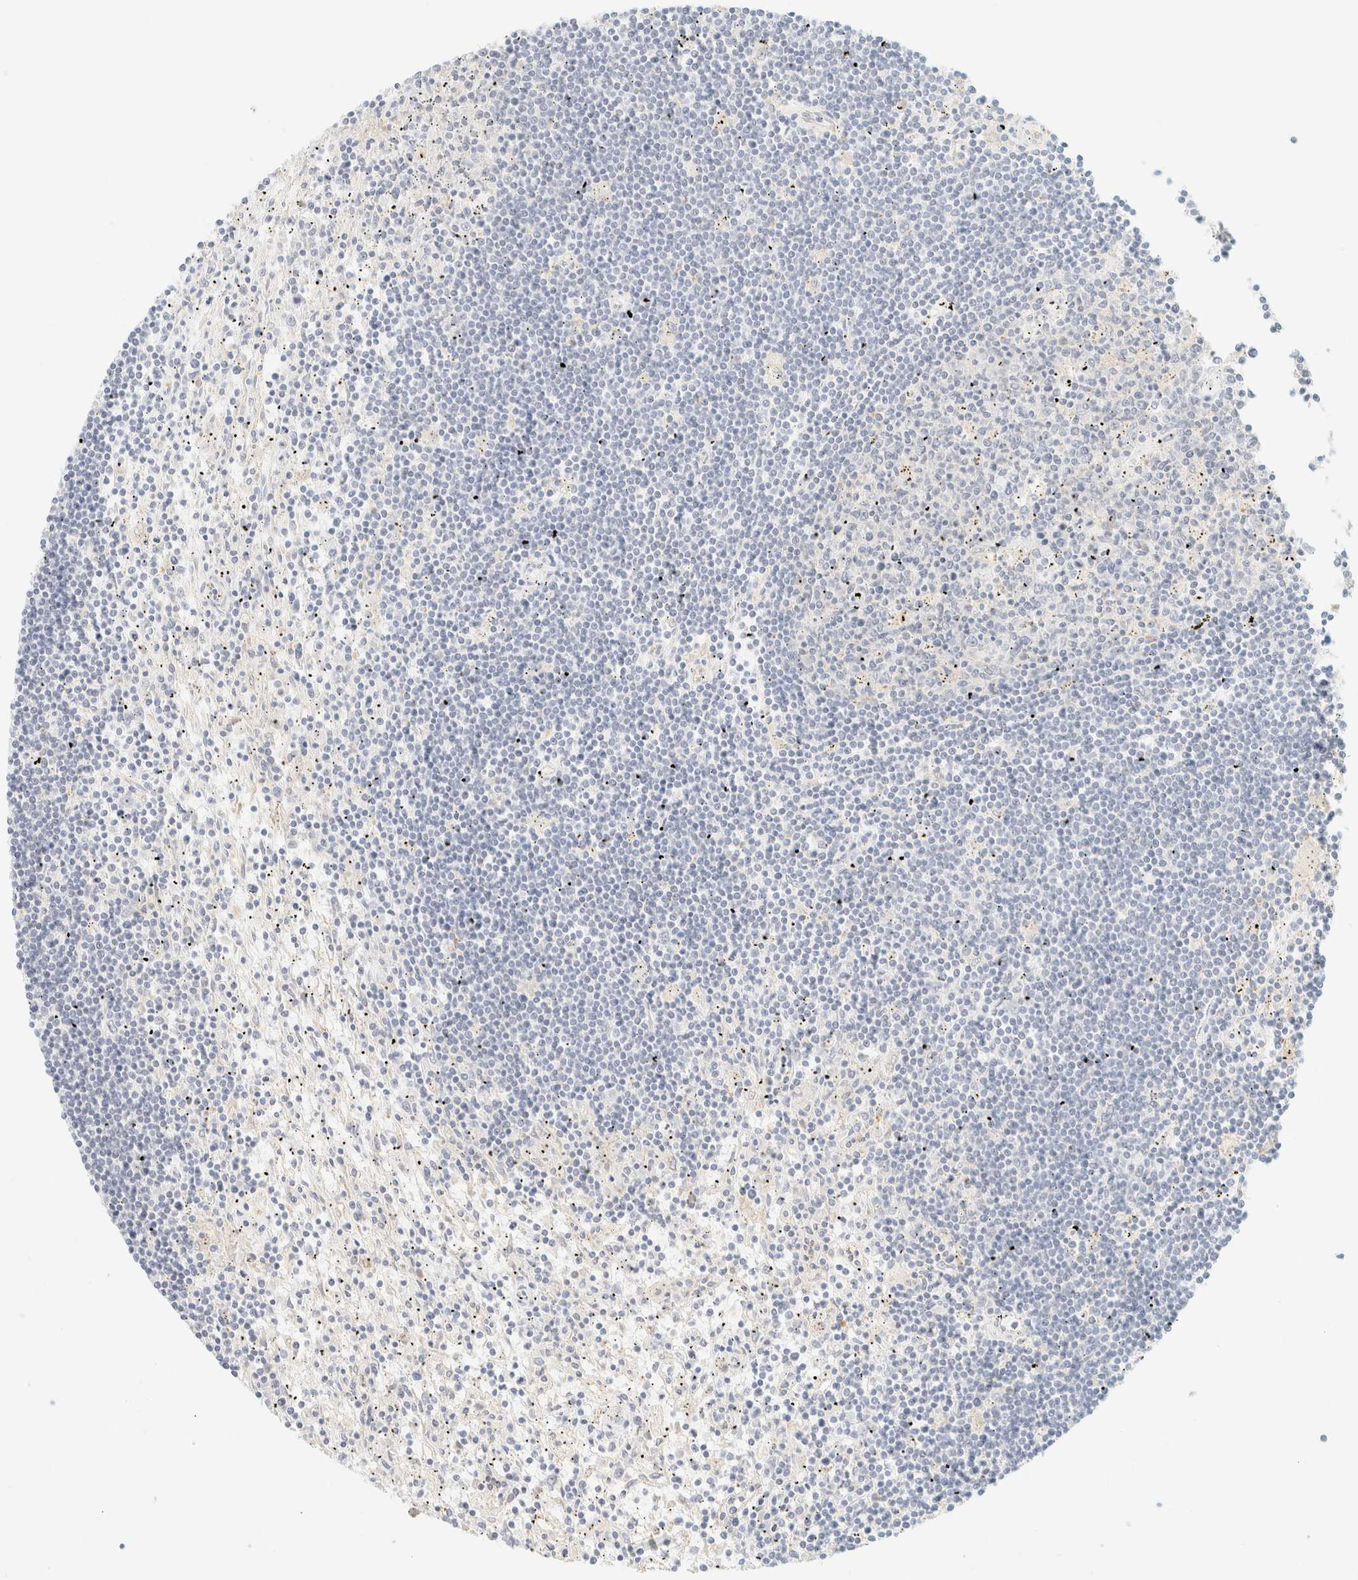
{"staining": {"intensity": "negative", "quantity": "none", "location": "none"}, "tissue": "lymphoma", "cell_type": "Tumor cells", "image_type": "cancer", "snomed": [{"axis": "morphology", "description": "Malignant lymphoma, non-Hodgkin's type, Low grade"}, {"axis": "topography", "description": "Spleen"}], "caption": "The IHC micrograph has no significant positivity in tumor cells of lymphoma tissue.", "gene": "OTOP2", "patient": {"sex": "male", "age": 76}}